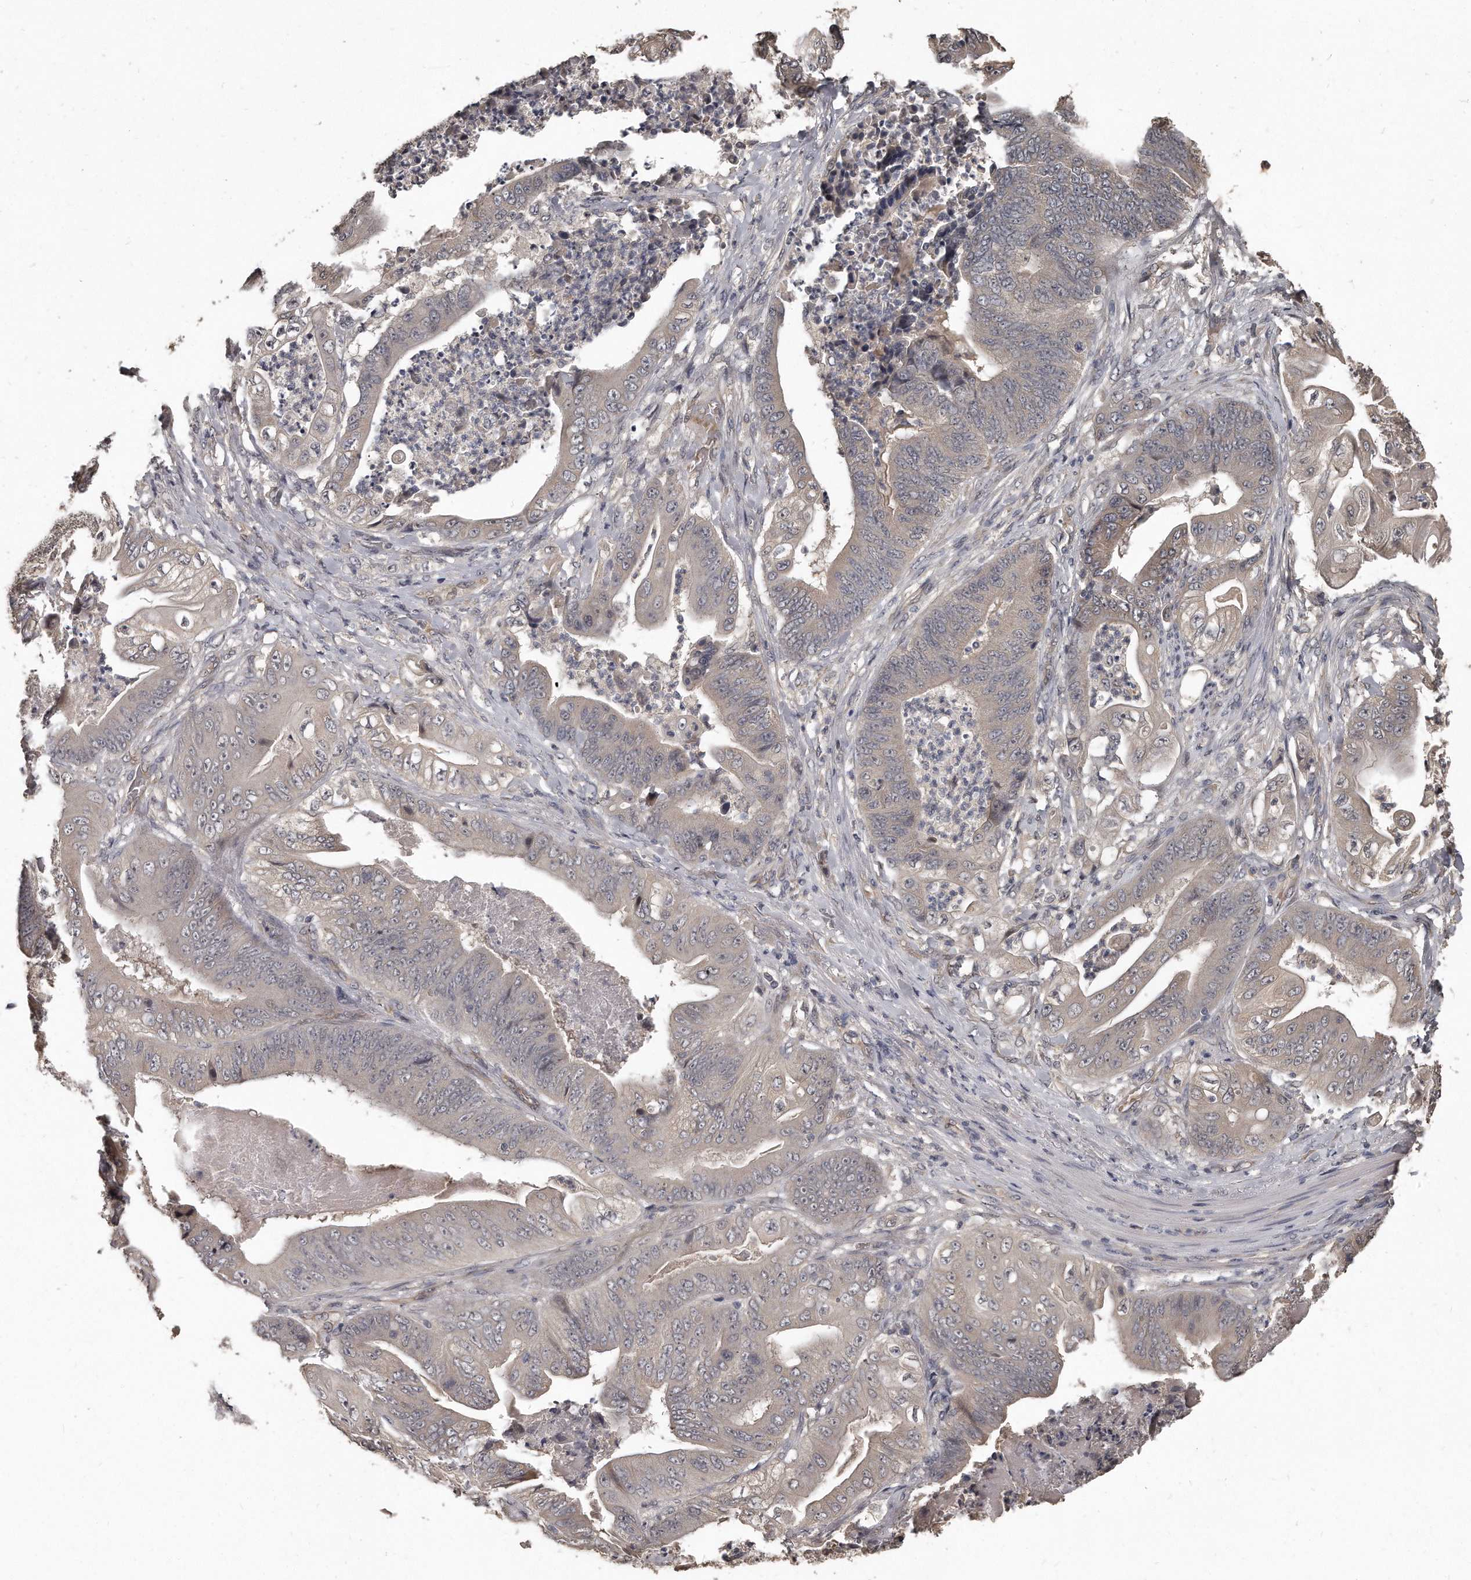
{"staining": {"intensity": "negative", "quantity": "none", "location": "none"}, "tissue": "stomach cancer", "cell_type": "Tumor cells", "image_type": "cancer", "snomed": [{"axis": "morphology", "description": "Adenocarcinoma, NOS"}, {"axis": "topography", "description": "Stomach"}], "caption": "Tumor cells are negative for protein expression in human adenocarcinoma (stomach).", "gene": "GRB10", "patient": {"sex": "female", "age": 73}}